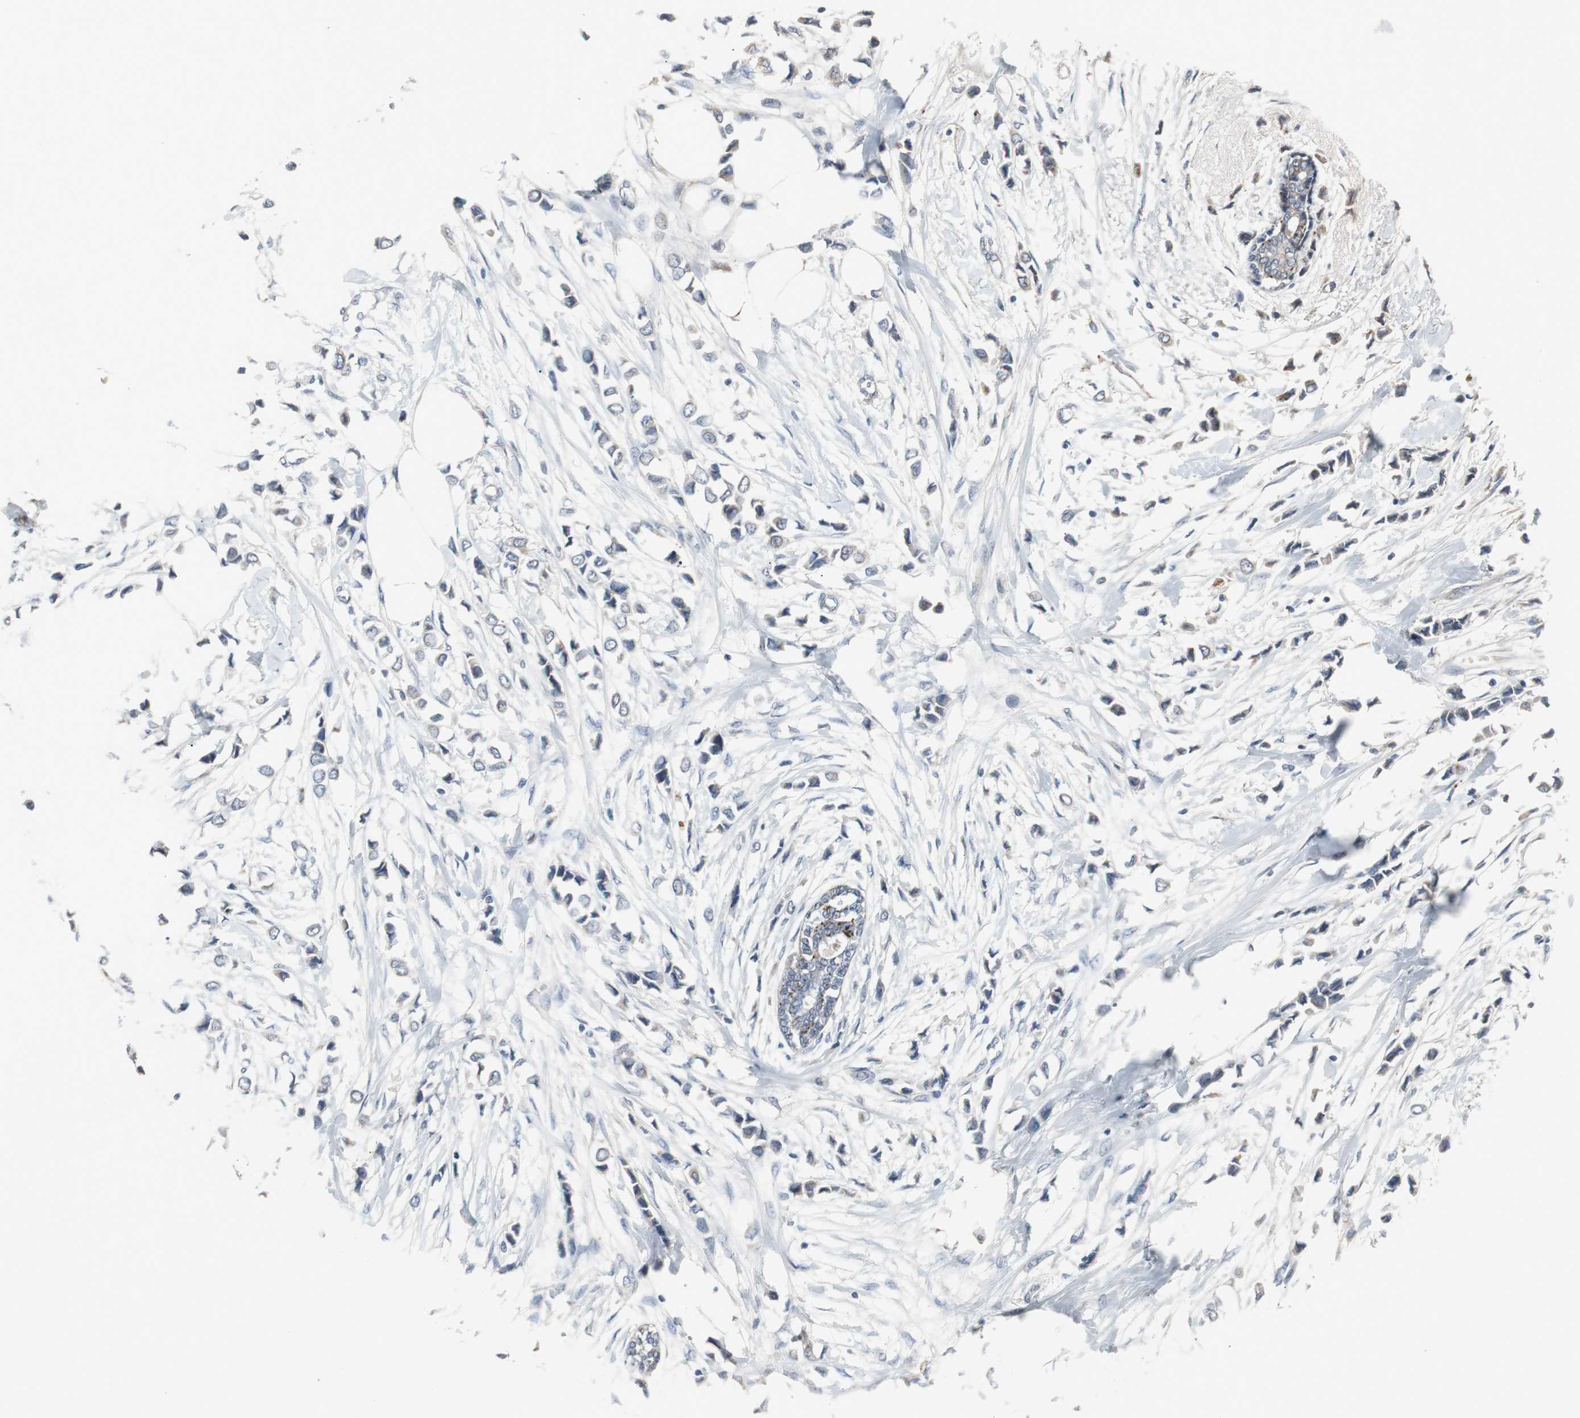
{"staining": {"intensity": "moderate", "quantity": "<25%", "location": "cytoplasmic/membranous"}, "tissue": "breast cancer", "cell_type": "Tumor cells", "image_type": "cancer", "snomed": [{"axis": "morphology", "description": "Lobular carcinoma"}, {"axis": "topography", "description": "Breast"}], "caption": "Immunohistochemistry (IHC) (DAB (3,3'-diaminobenzidine)) staining of breast lobular carcinoma demonstrates moderate cytoplasmic/membranous protein positivity in approximately <25% of tumor cells.", "gene": "GBA1", "patient": {"sex": "female", "age": 51}}